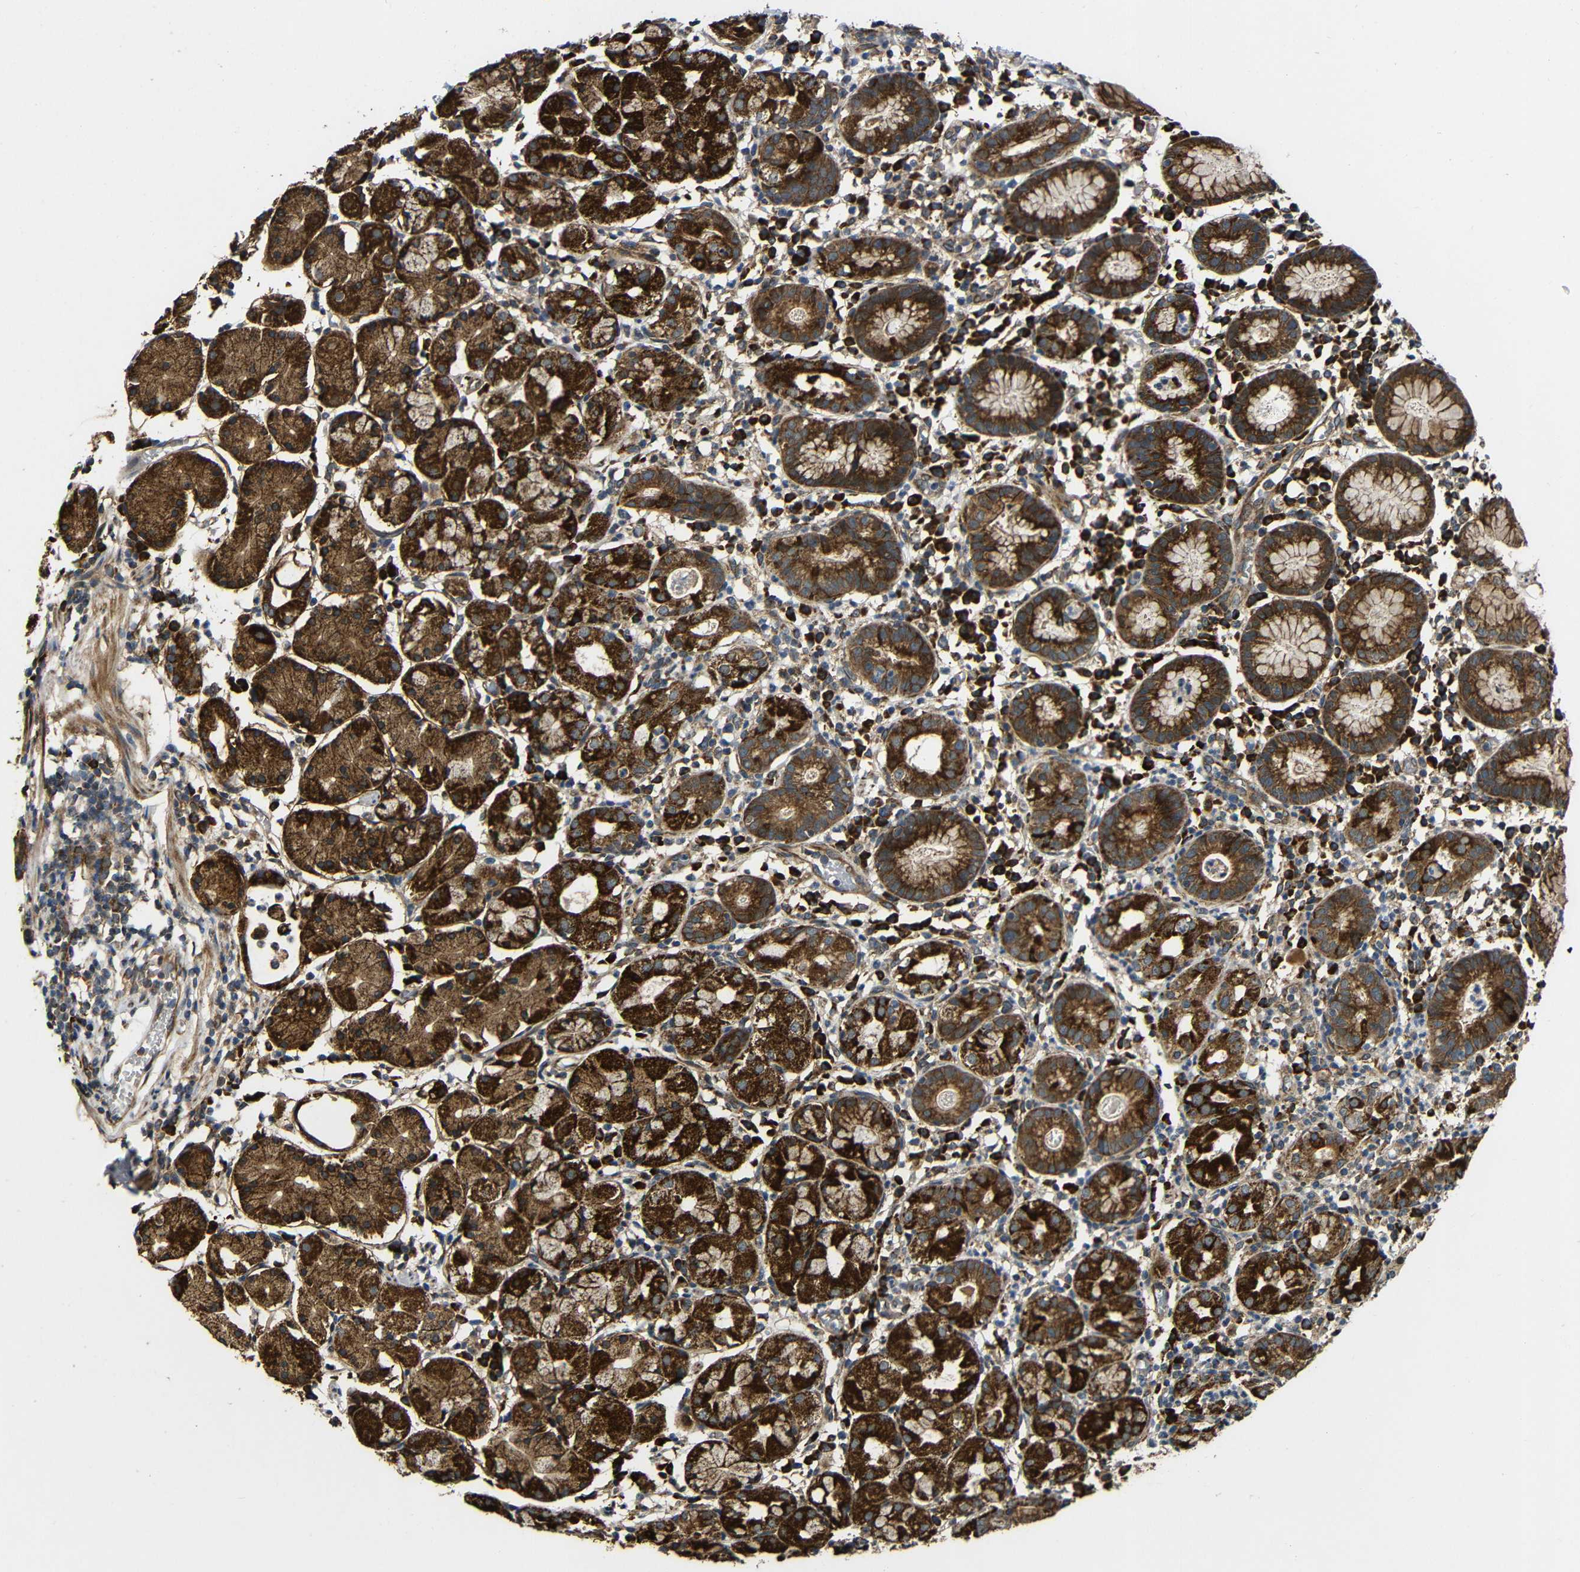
{"staining": {"intensity": "strong", "quantity": ">75%", "location": "cytoplasmic/membranous"}, "tissue": "stomach", "cell_type": "Glandular cells", "image_type": "normal", "snomed": [{"axis": "morphology", "description": "Normal tissue, NOS"}, {"axis": "topography", "description": "Stomach"}, {"axis": "topography", "description": "Stomach, lower"}], "caption": "Immunohistochemical staining of normal human stomach demonstrates high levels of strong cytoplasmic/membranous staining in about >75% of glandular cells. Using DAB (brown) and hematoxylin (blue) stains, captured at high magnification using brightfield microscopy.", "gene": "KANK4", "patient": {"sex": "female", "age": 75}}